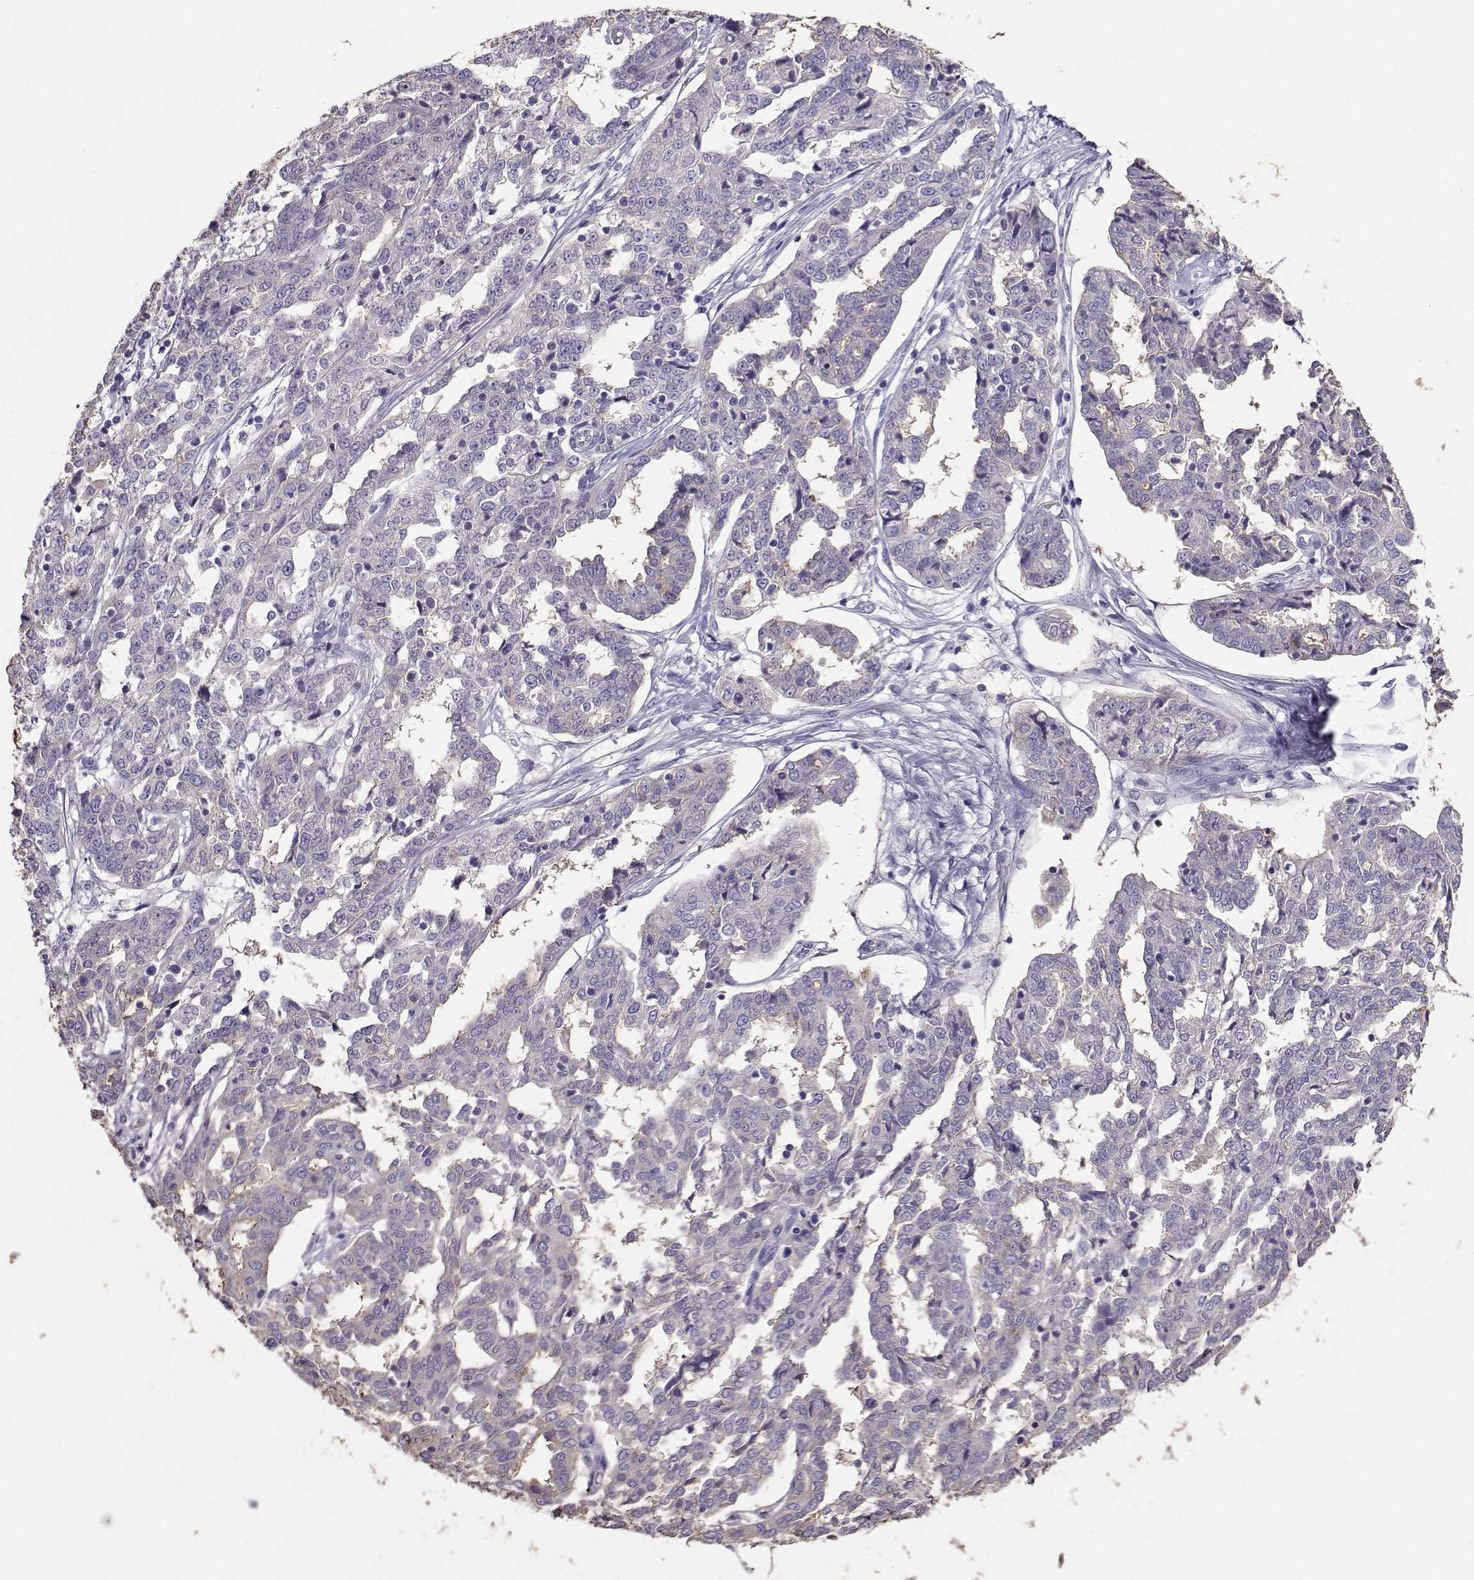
{"staining": {"intensity": "weak", "quantity": "<25%", "location": "cytoplasmic/membranous"}, "tissue": "ovarian cancer", "cell_type": "Tumor cells", "image_type": "cancer", "snomed": [{"axis": "morphology", "description": "Cystadenocarcinoma, serous, NOS"}, {"axis": "topography", "description": "Ovary"}], "caption": "A photomicrograph of ovarian cancer stained for a protein demonstrates no brown staining in tumor cells.", "gene": "CLUL1", "patient": {"sex": "female", "age": 67}}